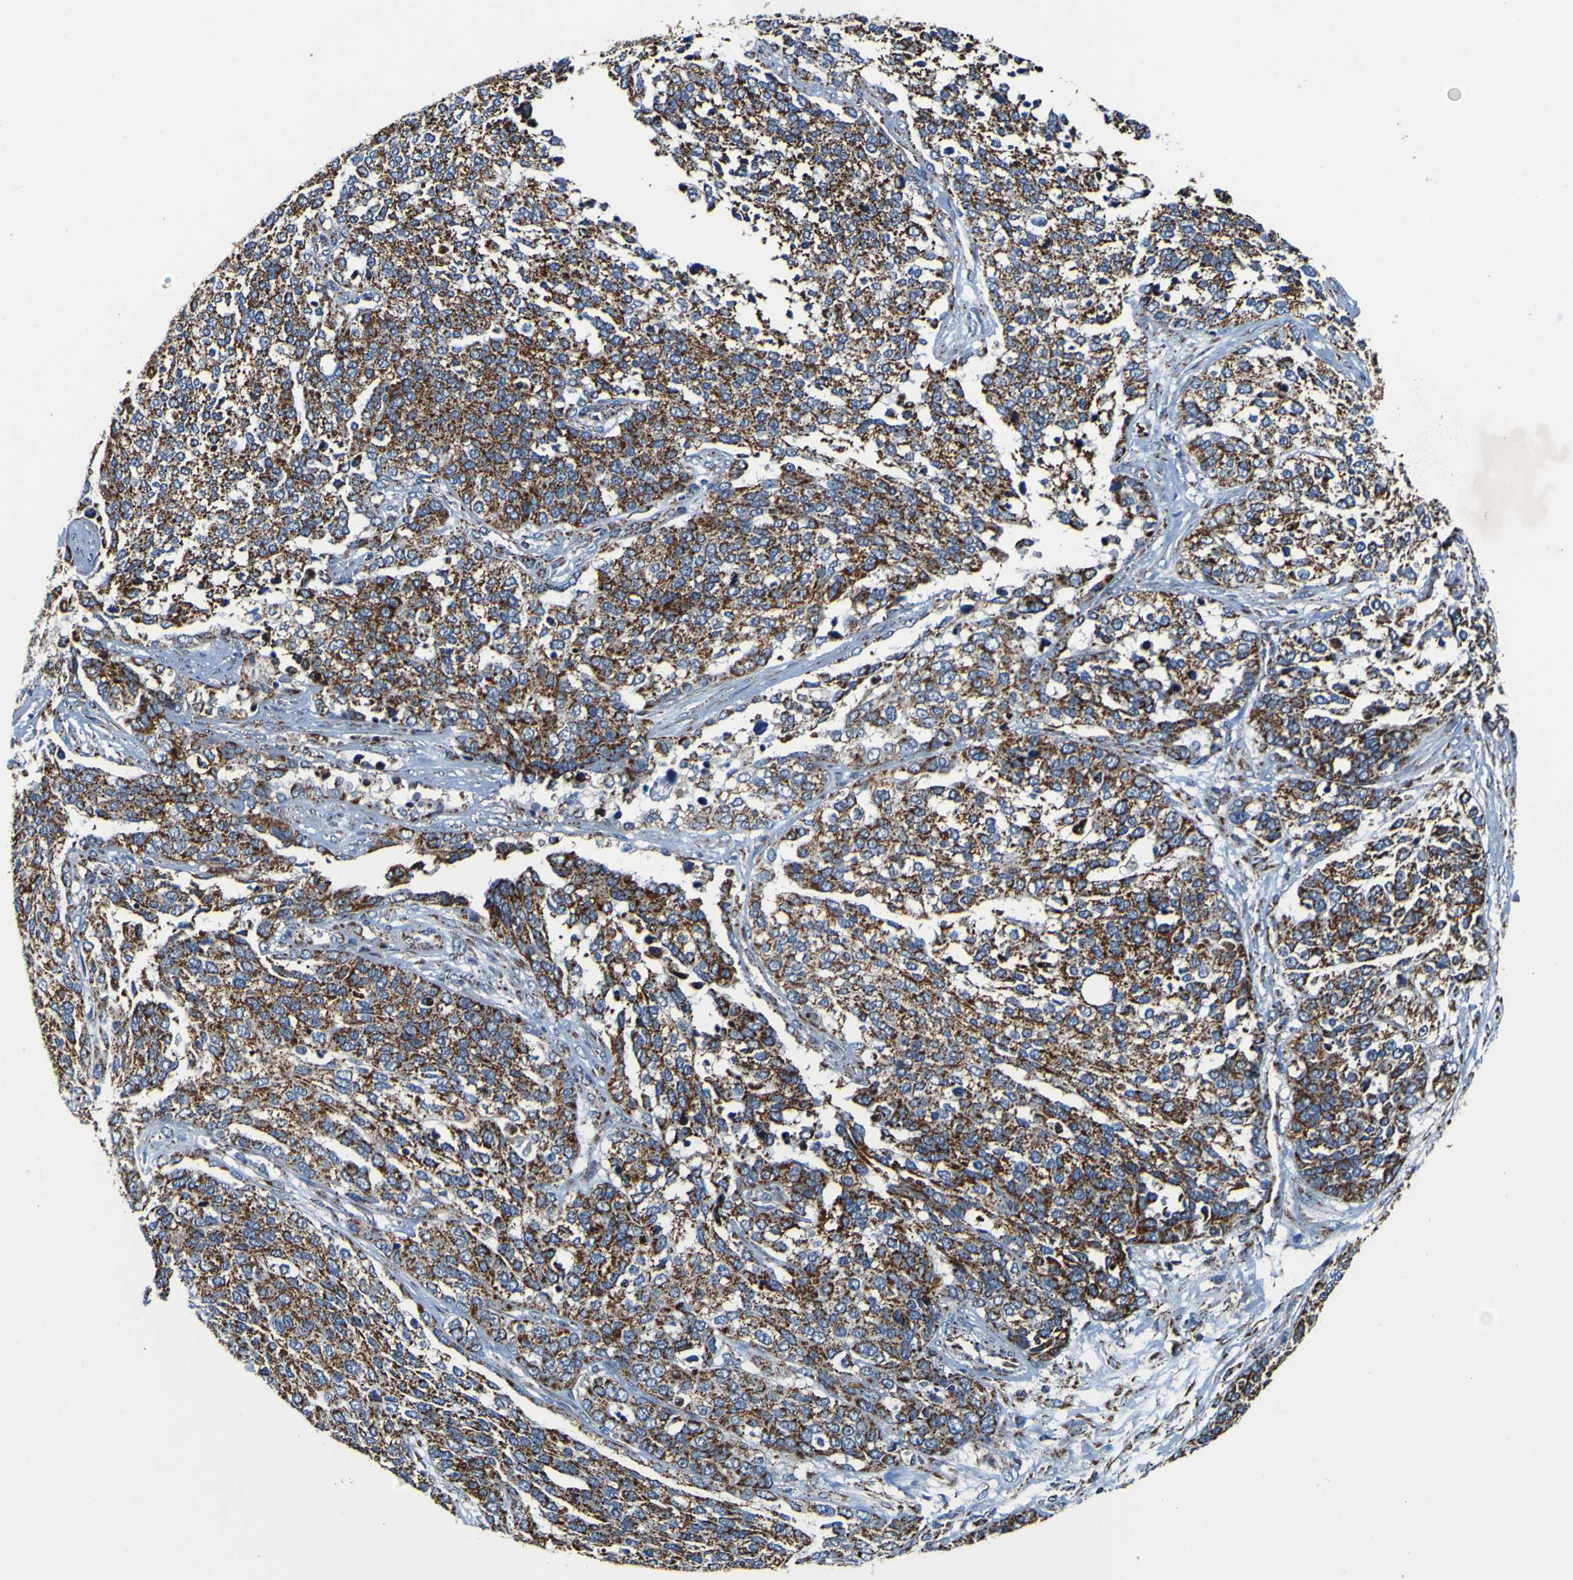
{"staining": {"intensity": "strong", "quantity": ">75%", "location": "cytoplasmic/membranous"}, "tissue": "ovarian cancer", "cell_type": "Tumor cells", "image_type": "cancer", "snomed": [{"axis": "morphology", "description": "Cystadenocarcinoma, serous, NOS"}, {"axis": "topography", "description": "Ovary"}], "caption": "Immunohistochemistry of ovarian cancer (serous cystadenocarcinoma) demonstrates high levels of strong cytoplasmic/membranous expression in approximately >75% of tumor cells. (Stains: DAB in brown, nuclei in blue, Microscopy: brightfield microscopy at high magnification).", "gene": "PTRH2", "patient": {"sex": "female", "age": 44}}